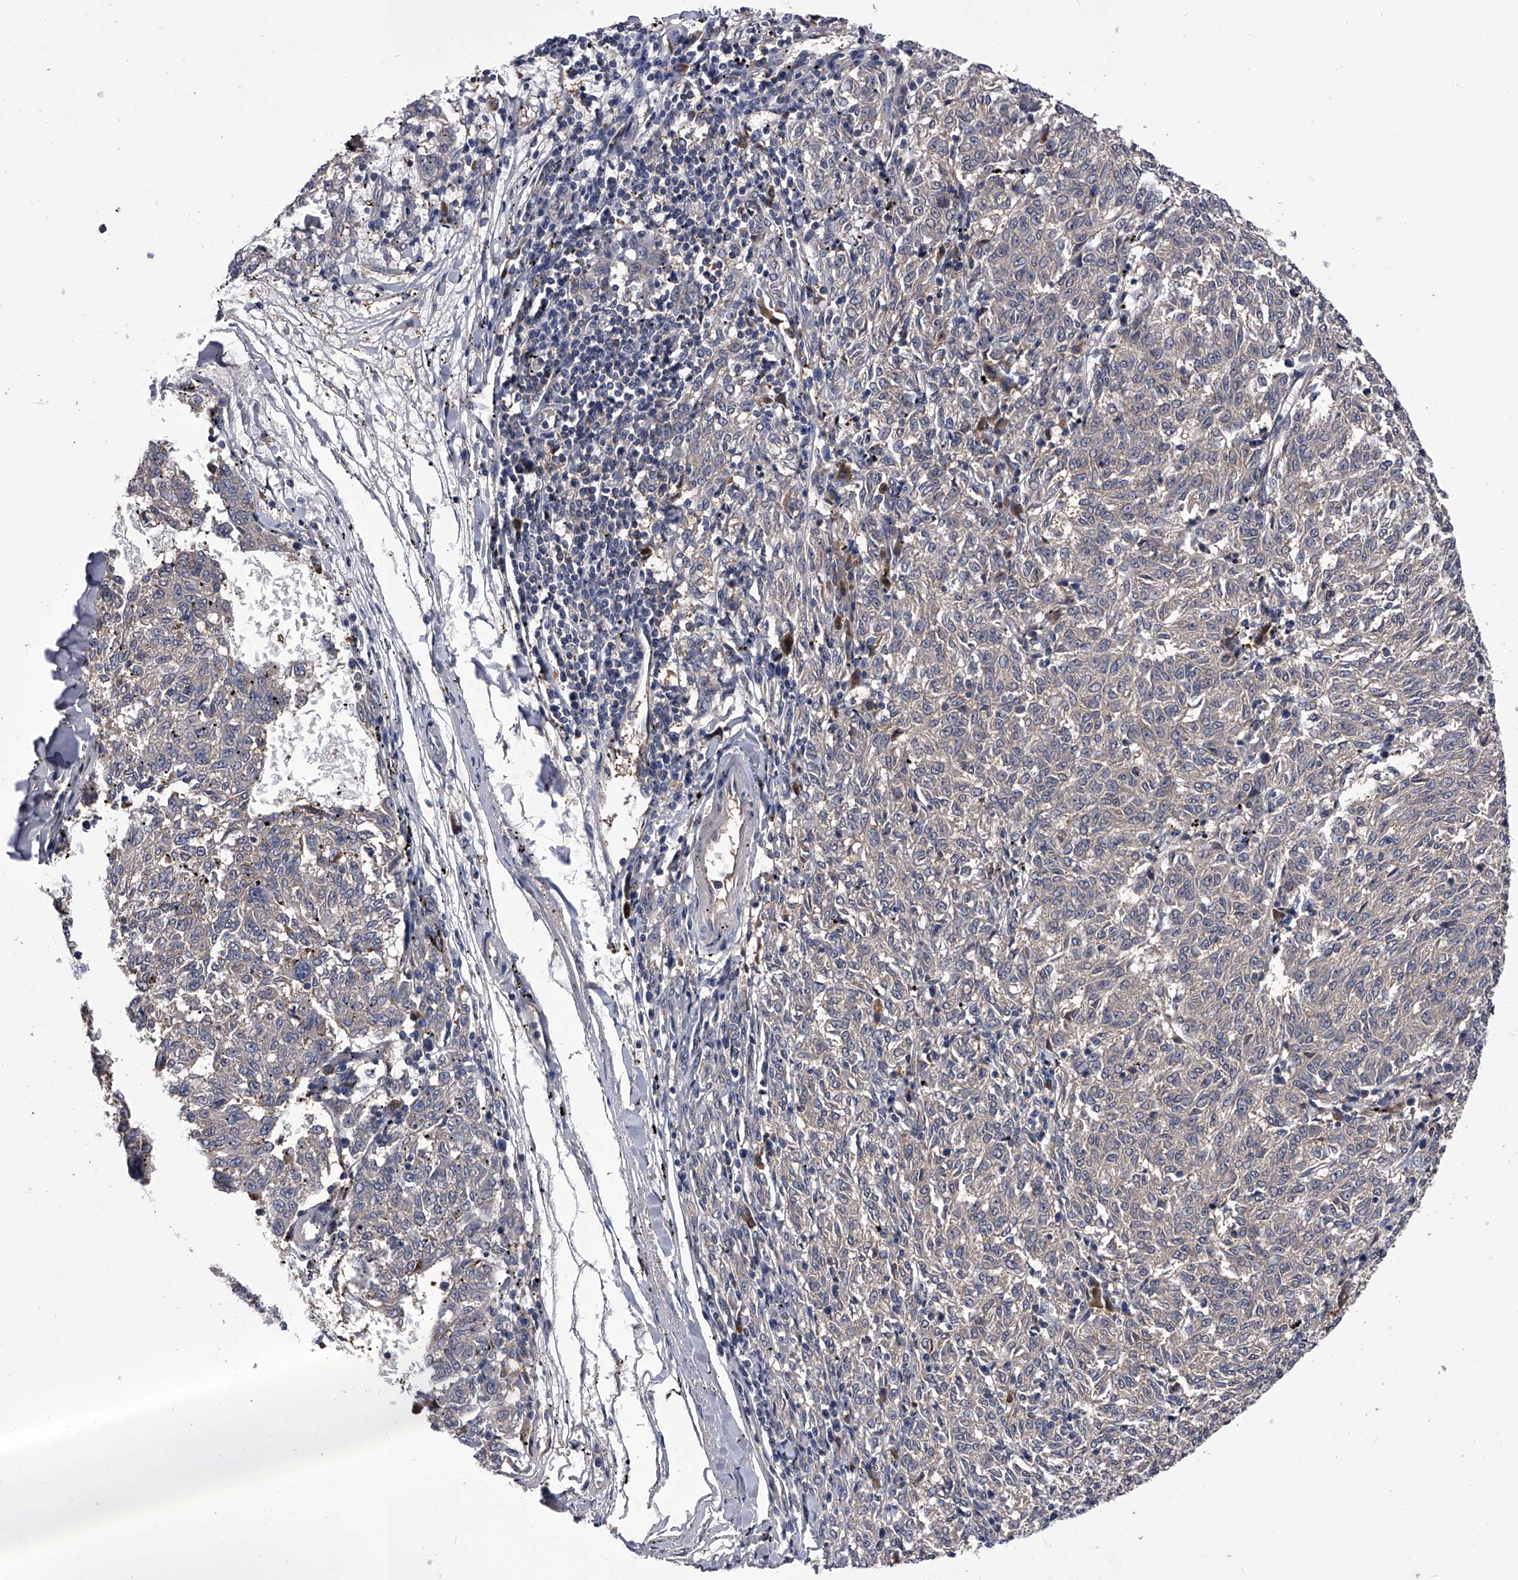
{"staining": {"intensity": "negative", "quantity": "none", "location": "none"}, "tissue": "melanoma", "cell_type": "Tumor cells", "image_type": "cancer", "snomed": [{"axis": "morphology", "description": "Malignant melanoma, NOS"}, {"axis": "topography", "description": "Skin"}], "caption": "Tumor cells are negative for protein expression in human melanoma.", "gene": "SLC18B1", "patient": {"sex": "female", "age": 72}}